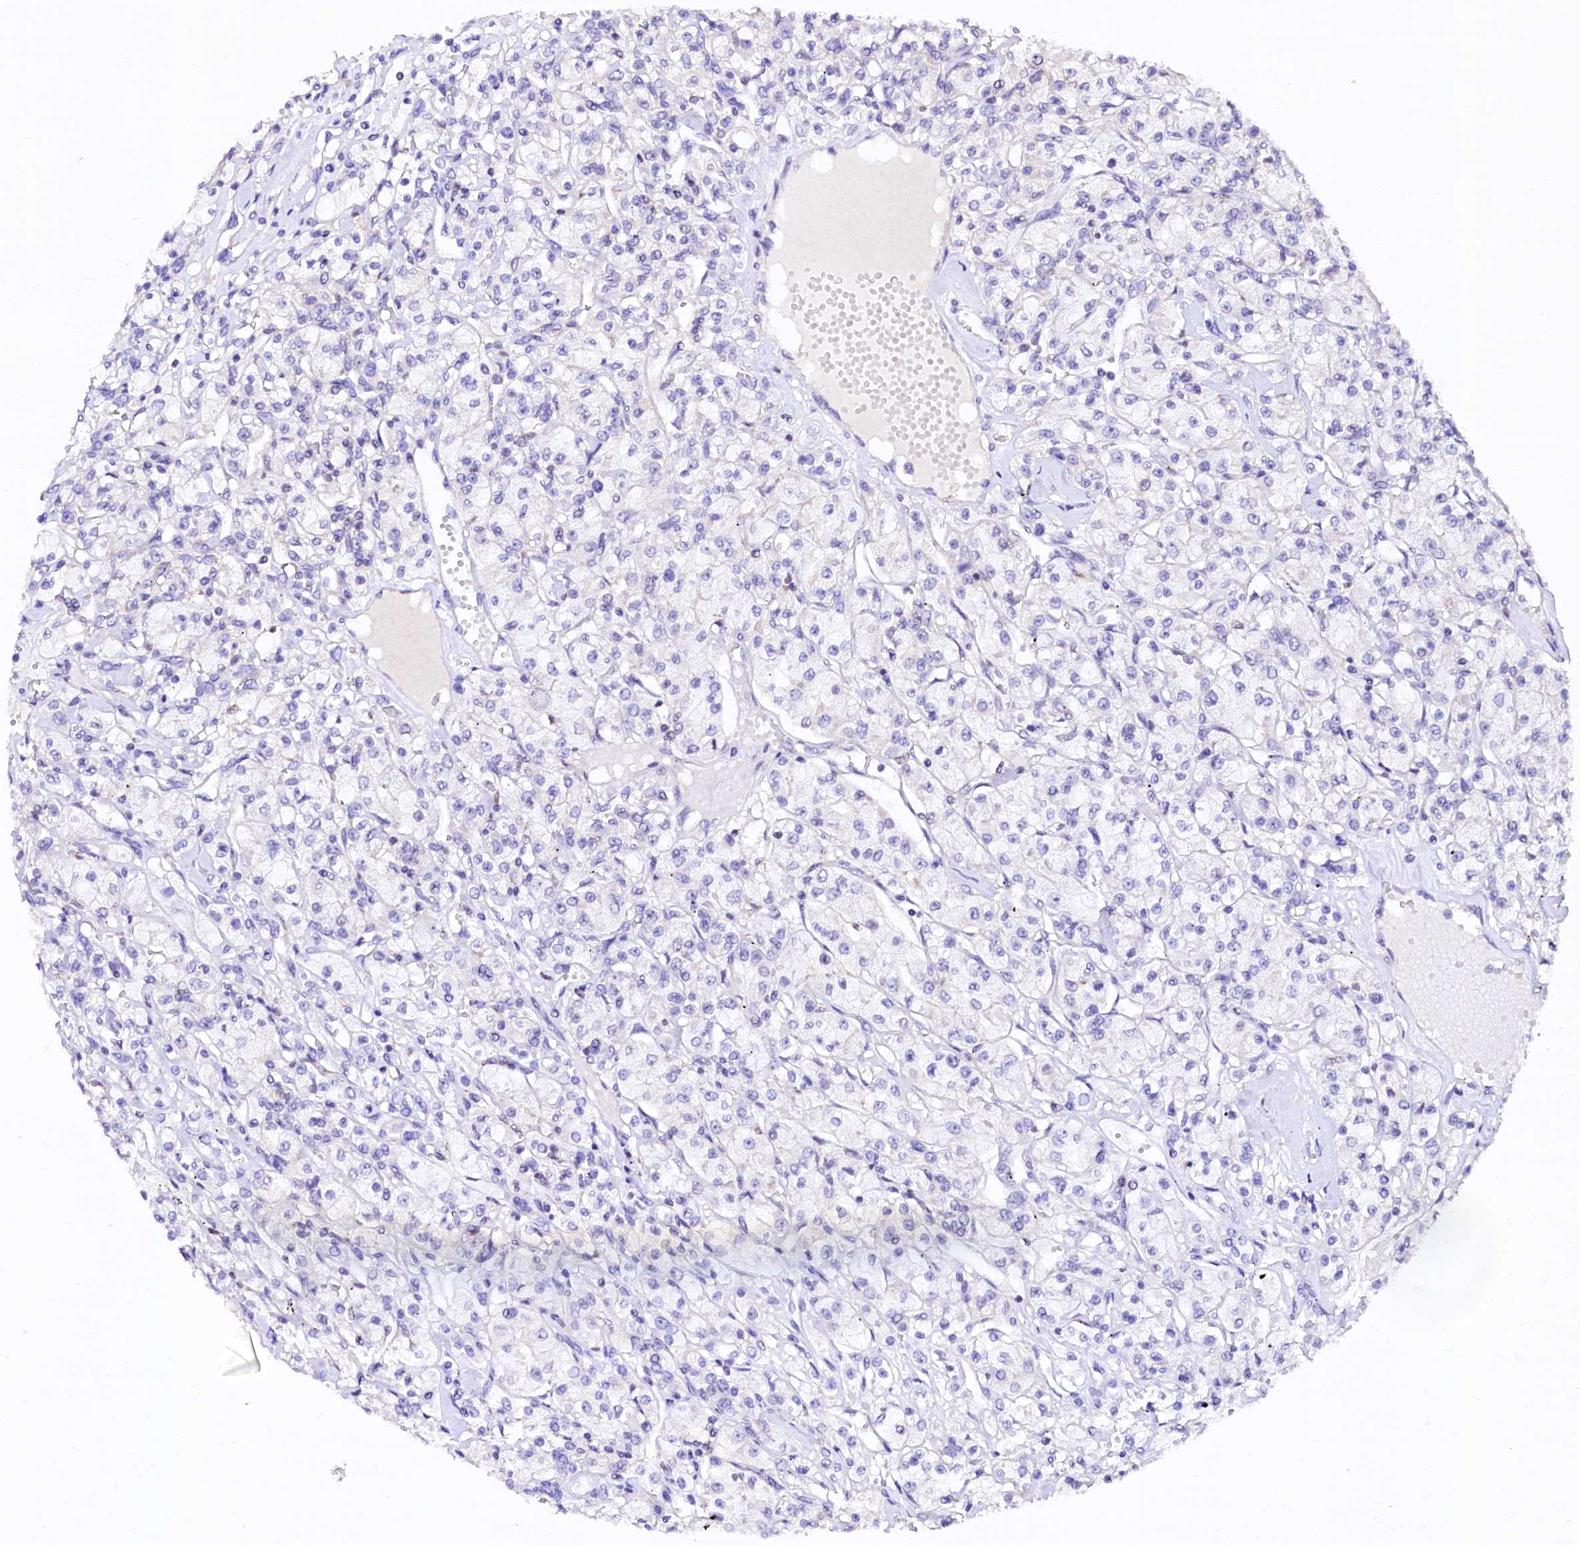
{"staining": {"intensity": "negative", "quantity": "none", "location": "none"}, "tissue": "renal cancer", "cell_type": "Tumor cells", "image_type": "cancer", "snomed": [{"axis": "morphology", "description": "Adenocarcinoma, NOS"}, {"axis": "topography", "description": "Kidney"}], "caption": "High magnification brightfield microscopy of adenocarcinoma (renal) stained with DAB (3,3'-diaminobenzidine) (brown) and counterstained with hematoxylin (blue): tumor cells show no significant expression.", "gene": "NALF1", "patient": {"sex": "female", "age": 59}}